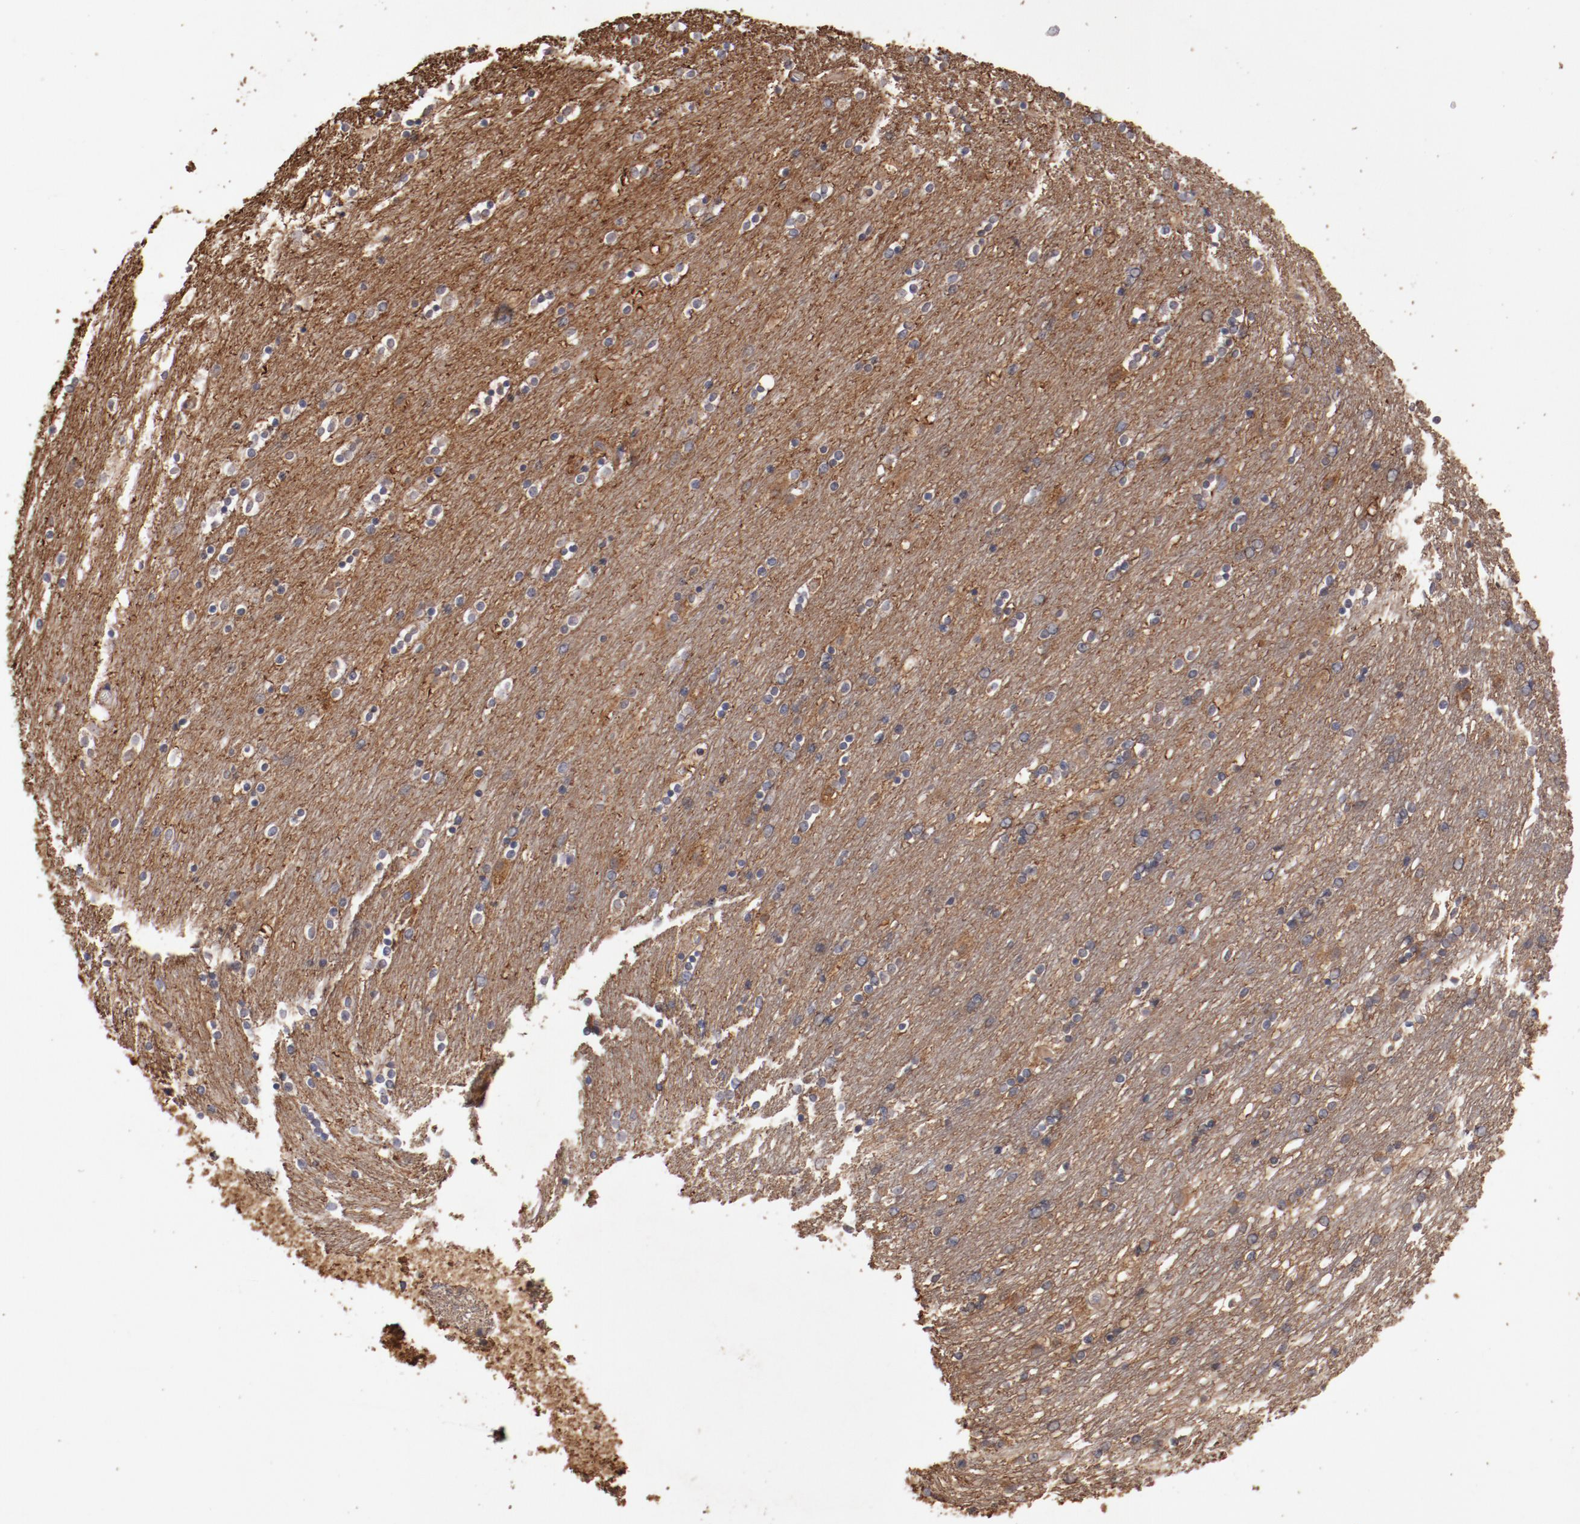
{"staining": {"intensity": "negative", "quantity": "none", "location": "none"}, "tissue": "caudate", "cell_type": "Glial cells", "image_type": "normal", "snomed": [{"axis": "morphology", "description": "Normal tissue, NOS"}, {"axis": "topography", "description": "Lateral ventricle wall"}], "caption": "A high-resolution histopathology image shows IHC staining of unremarkable caudate, which exhibits no significant staining in glial cells. (Immunohistochemistry, brightfield microscopy, high magnification).", "gene": "LRRC75B", "patient": {"sex": "female", "age": 54}}